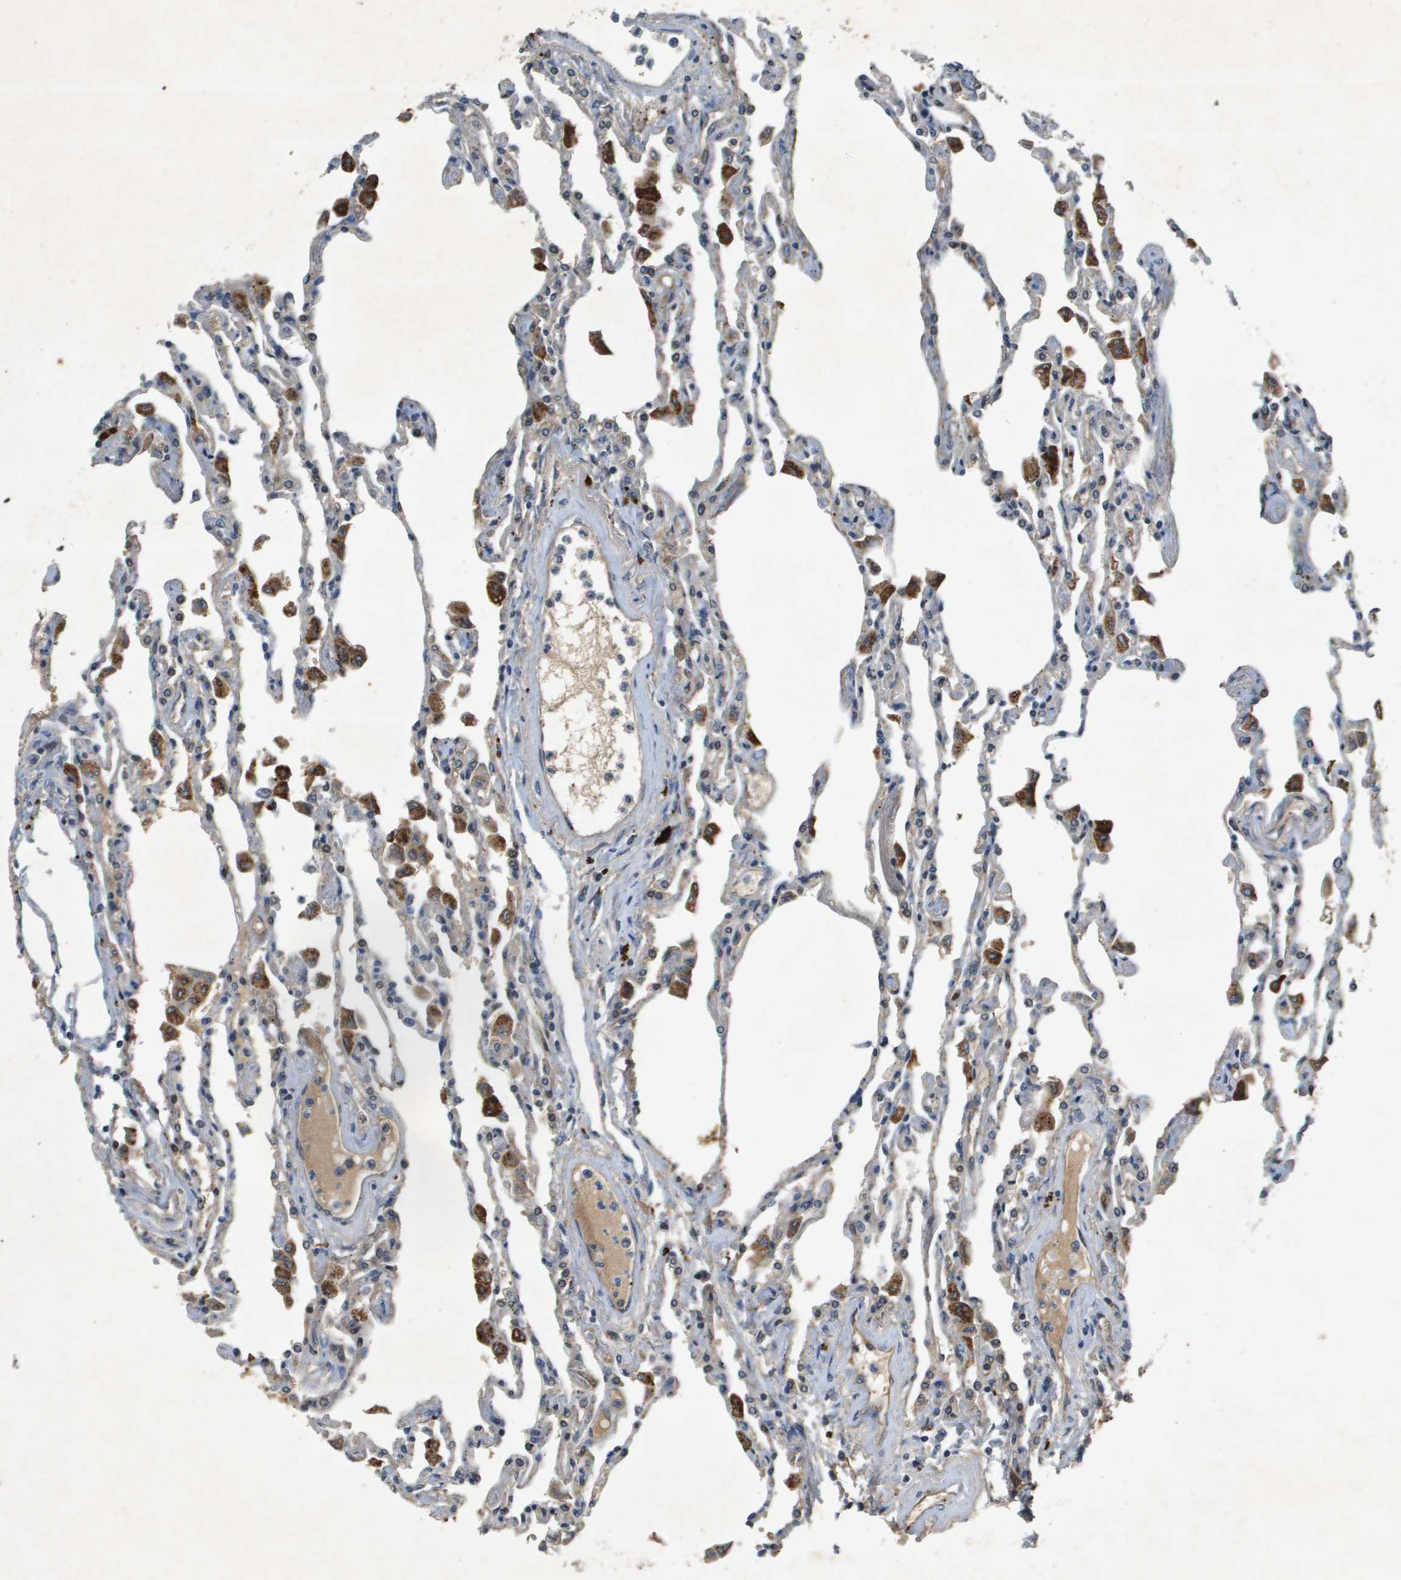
{"staining": {"intensity": "weak", "quantity": "<25%", "location": "cytoplasmic/membranous"}, "tissue": "lung", "cell_type": "Alveolar cells", "image_type": "normal", "snomed": [{"axis": "morphology", "description": "Normal tissue, NOS"}, {"axis": "topography", "description": "Bronchus"}, {"axis": "topography", "description": "Lung"}], "caption": "The immunohistochemistry (IHC) image has no significant staining in alveolar cells of lung.", "gene": "PGAP3", "patient": {"sex": "female", "age": 49}}